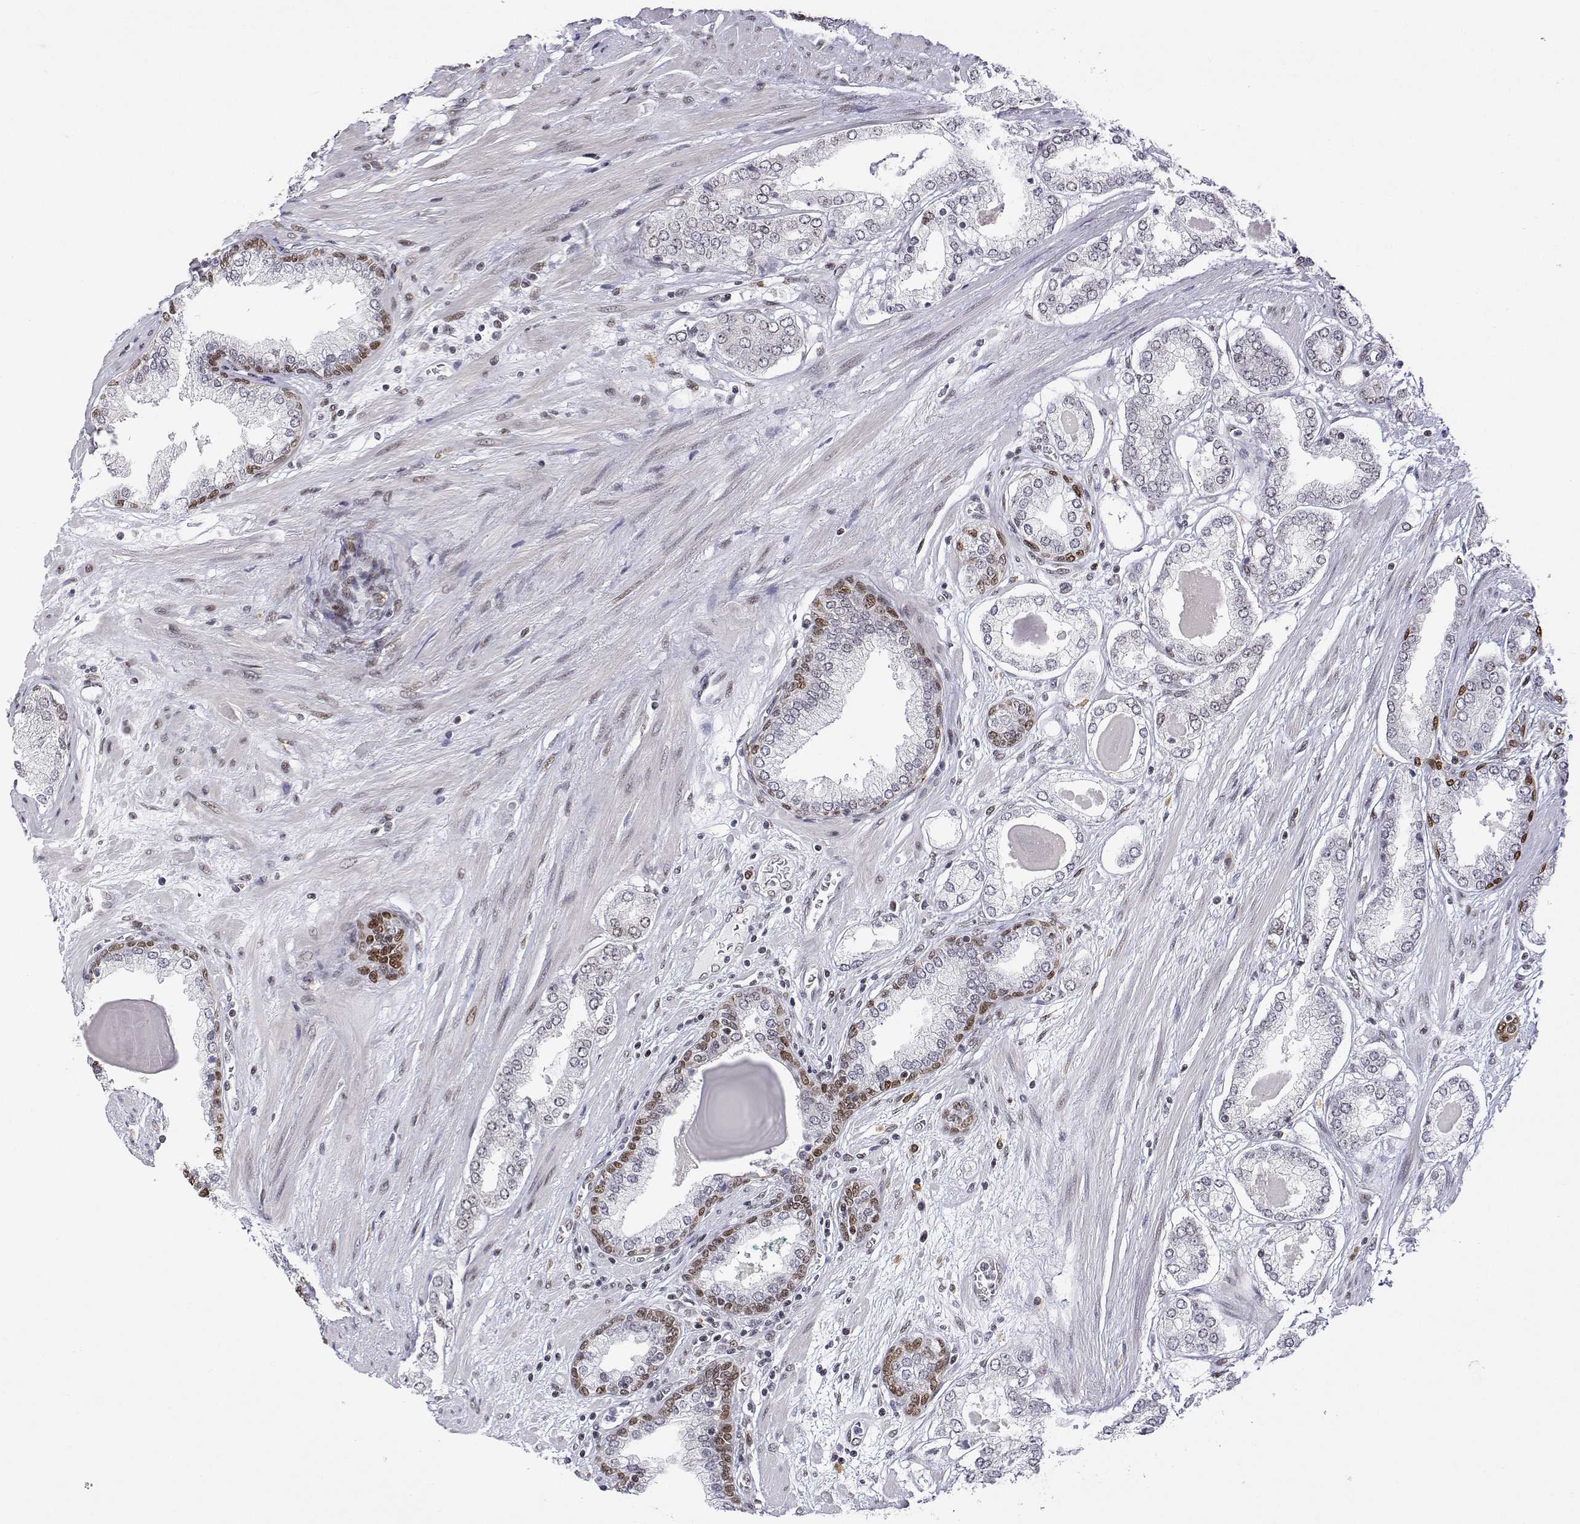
{"staining": {"intensity": "negative", "quantity": "none", "location": "none"}, "tissue": "prostate cancer", "cell_type": "Tumor cells", "image_type": "cancer", "snomed": [{"axis": "morphology", "description": "Adenocarcinoma, Low grade"}, {"axis": "topography", "description": "Prostate"}], "caption": "An immunohistochemistry micrograph of prostate adenocarcinoma (low-grade) is shown. There is no staining in tumor cells of prostate adenocarcinoma (low-grade). The staining is performed using DAB (3,3'-diaminobenzidine) brown chromogen with nuclei counter-stained in using hematoxylin.", "gene": "XPC", "patient": {"sex": "male", "age": 64}}